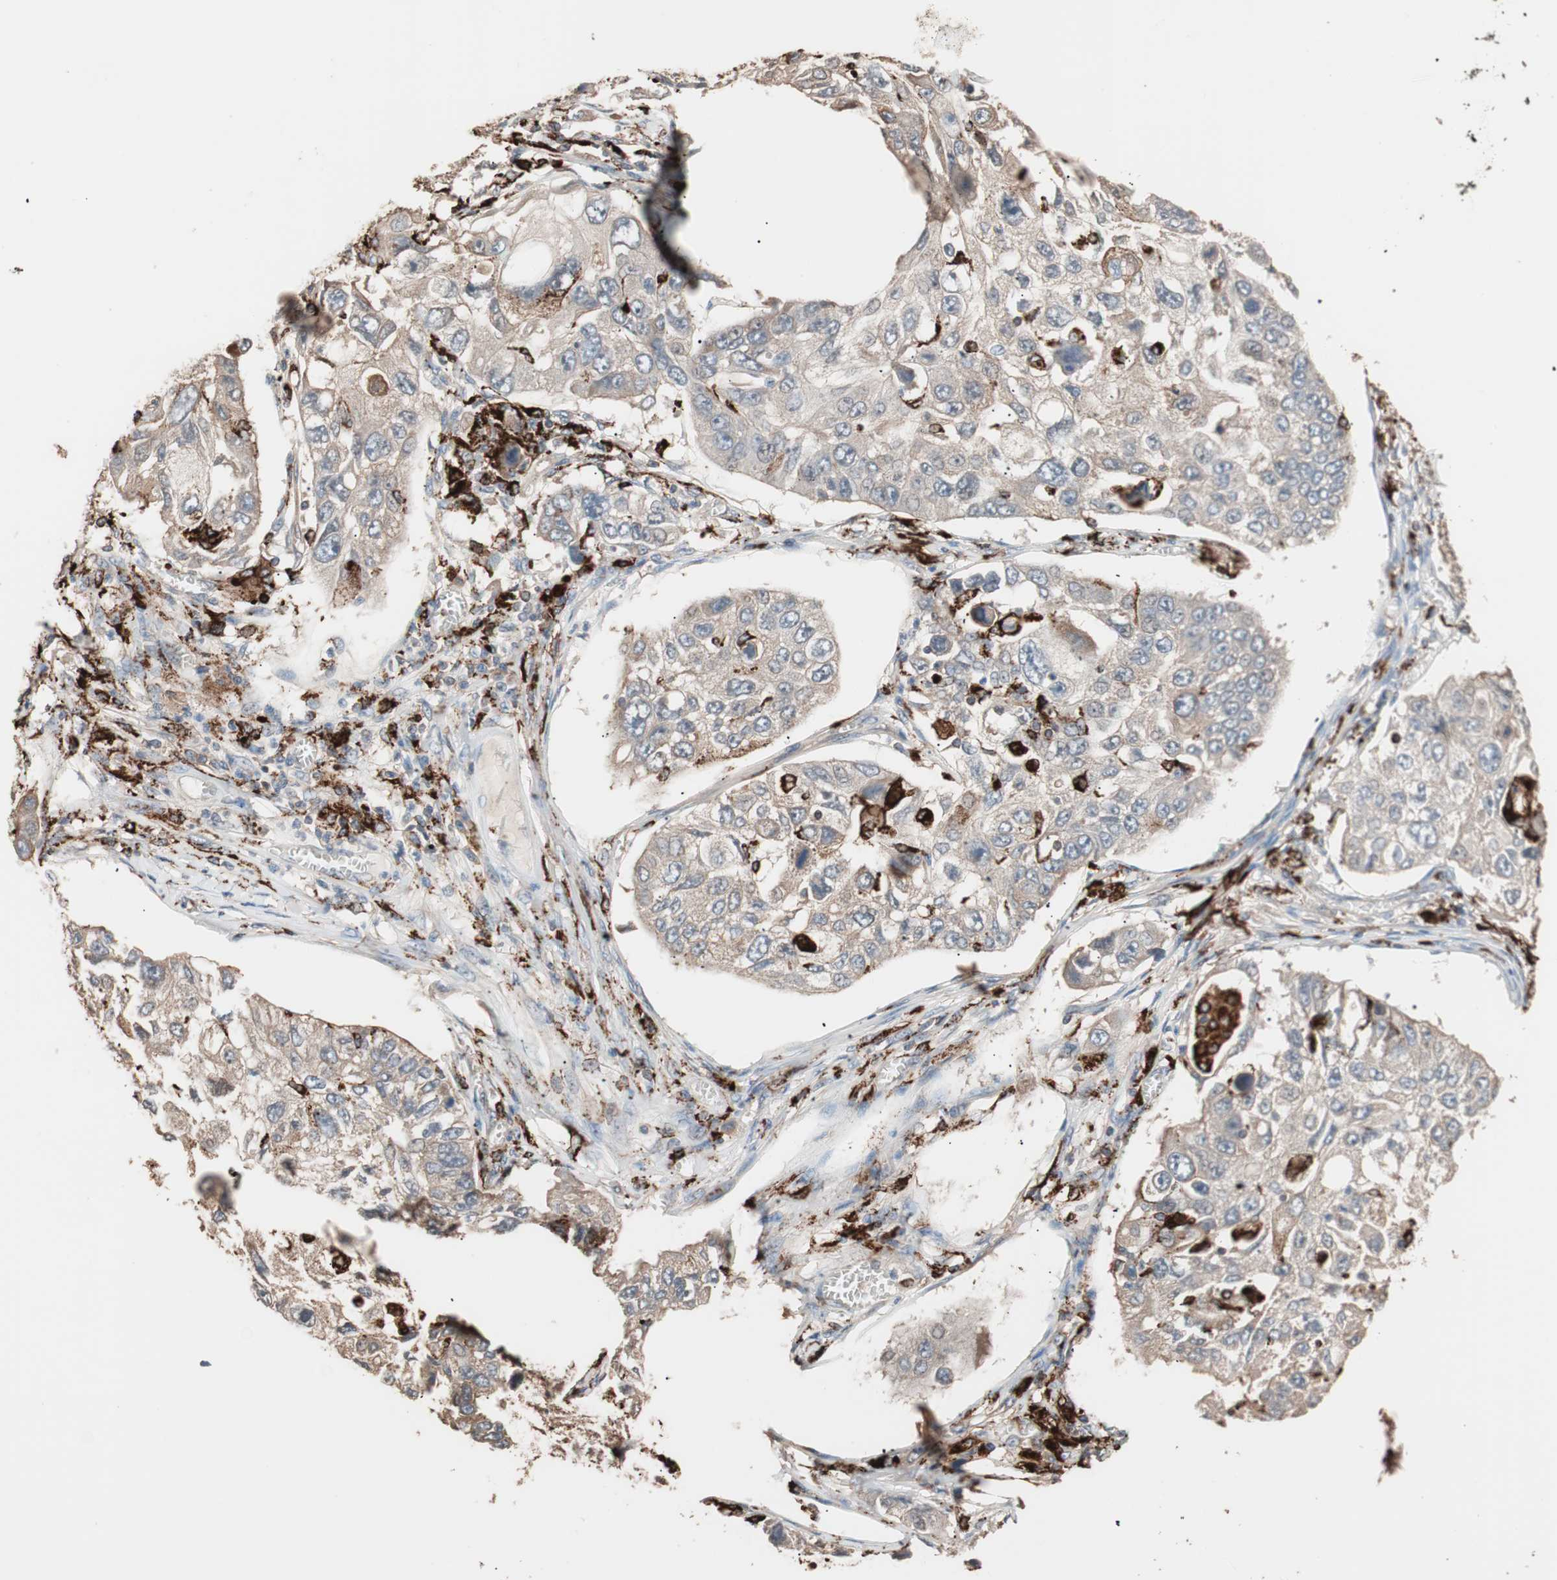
{"staining": {"intensity": "weak", "quantity": ">75%", "location": "cytoplasmic/membranous"}, "tissue": "lung cancer", "cell_type": "Tumor cells", "image_type": "cancer", "snomed": [{"axis": "morphology", "description": "Squamous cell carcinoma, NOS"}, {"axis": "topography", "description": "Lung"}], "caption": "Immunohistochemical staining of lung squamous cell carcinoma exhibits low levels of weak cytoplasmic/membranous protein expression in about >75% of tumor cells.", "gene": "CCT3", "patient": {"sex": "male", "age": 71}}